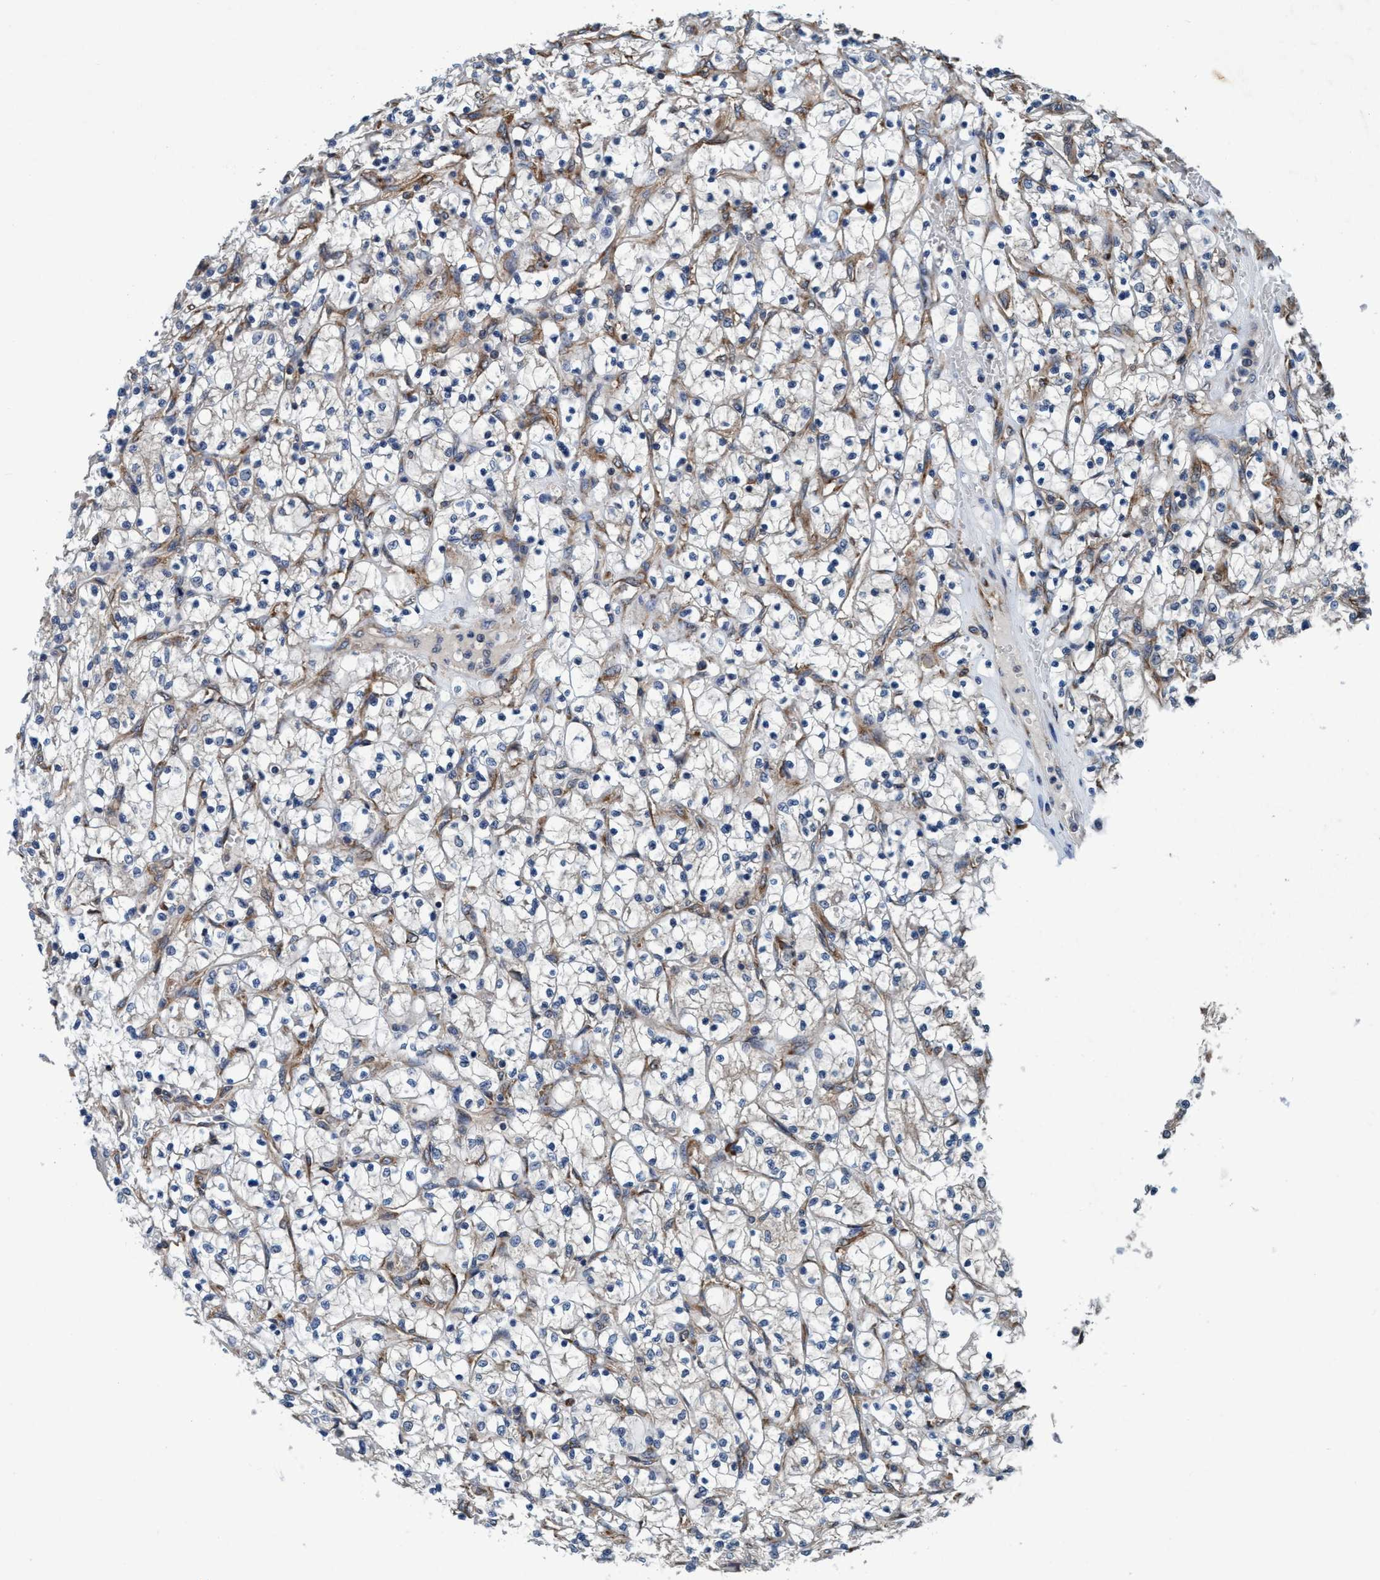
{"staining": {"intensity": "negative", "quantity": "none", "location": "none"}, "tissue": "renal cancer", "cell_type": "Tumor cells", "image_type": "cancer", "snomed": [{"axis": "morphology", "description": "Adenocarcinoma, NOS"}, {"axis": "topography", "description": "Kidney"}], "caption": "Protein analysis of renal adenocarcinoma exhibits no significant staining in tumor cells.", "gene": "ENDOG", "patient": {"sex": "female", "age": 69}}